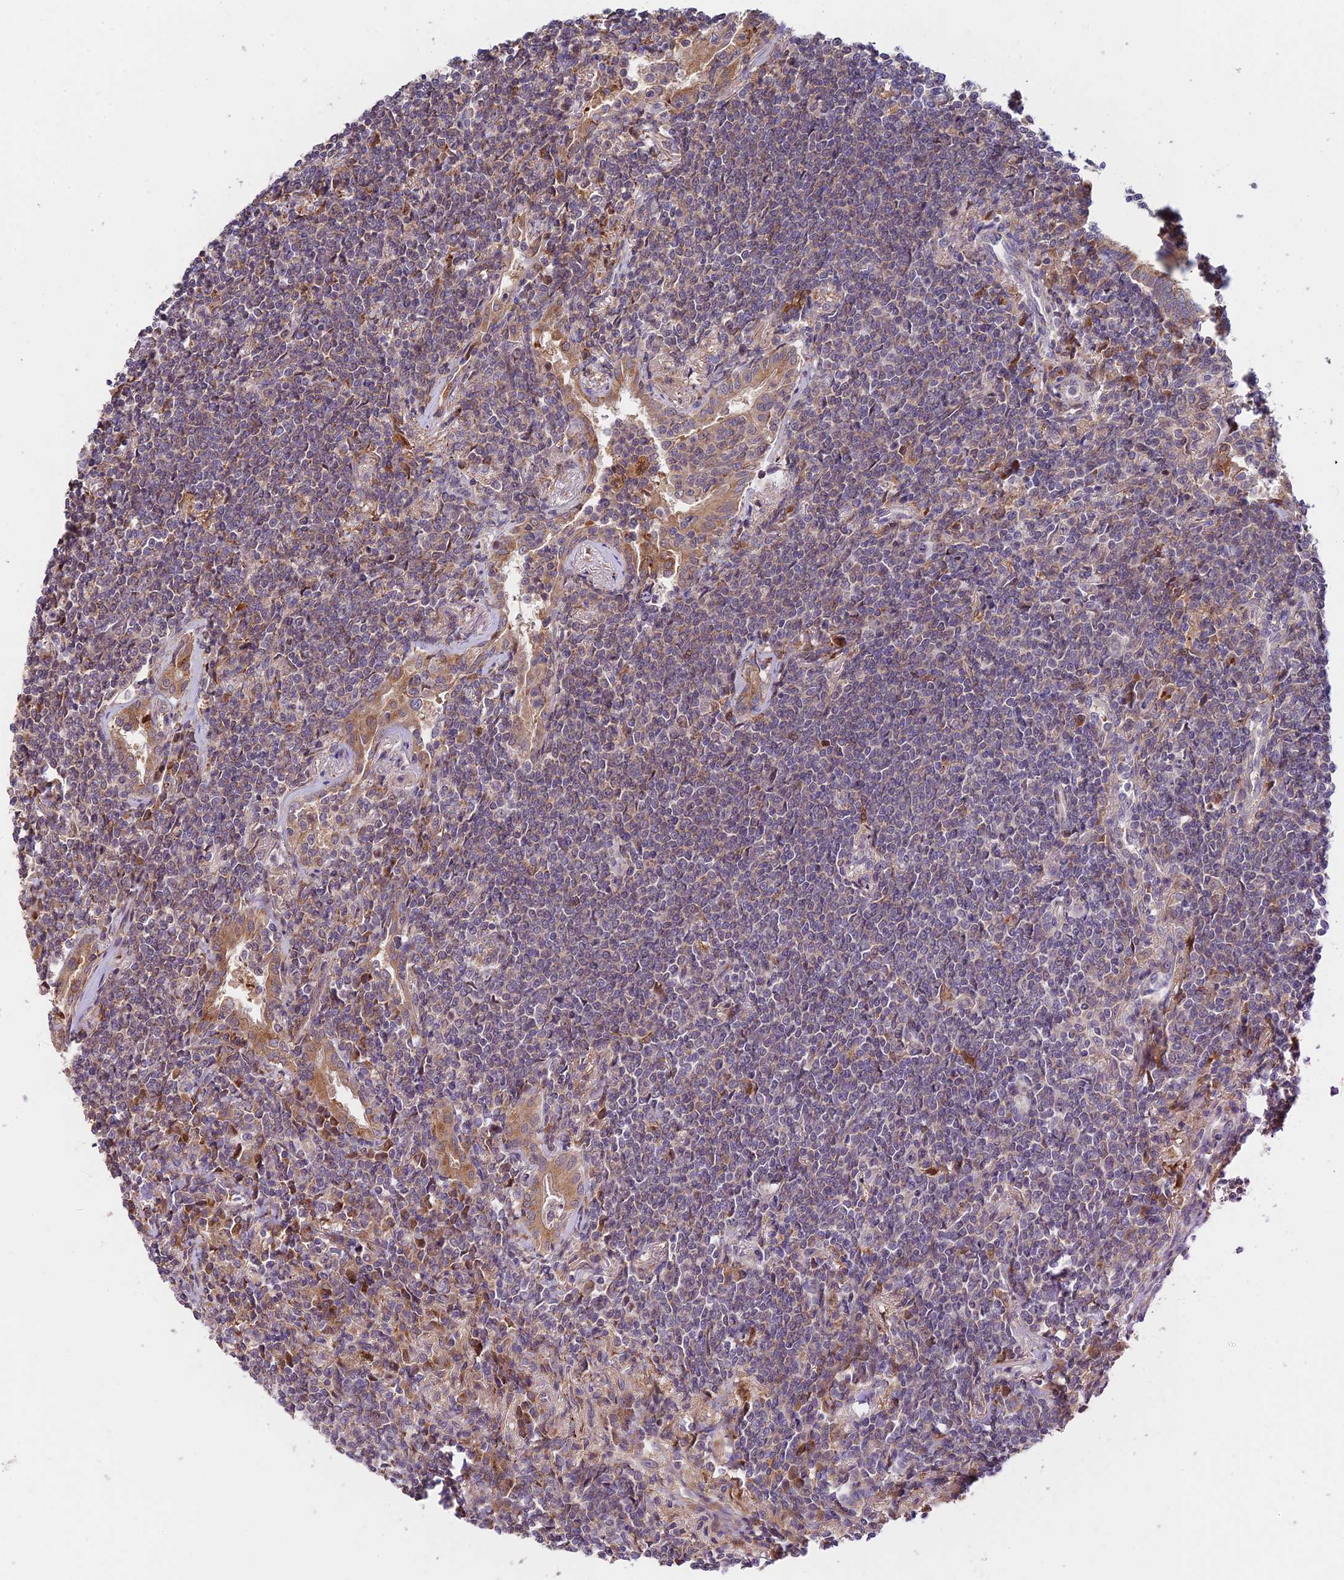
{"staining": {"intensity": "weak", "quantity": "<25%", "location": "cytoplasmic/membranous"}, "tissue": "lymphoma", "cell_type": "Tumor cells", "image_type": "cancer", "snomed": [{"axis": "morphology", "description": "Malignant lymphoma, non-Hodgkin's type, Low grade"}, {"axis": "topography", "description": "Lung"}], "caption": "This is an IHC histopathology image of human lymphoma. There is no positivity in tumor cells.", "gene": "FUOM", "patient": {"sex": "female", "age": 71}}